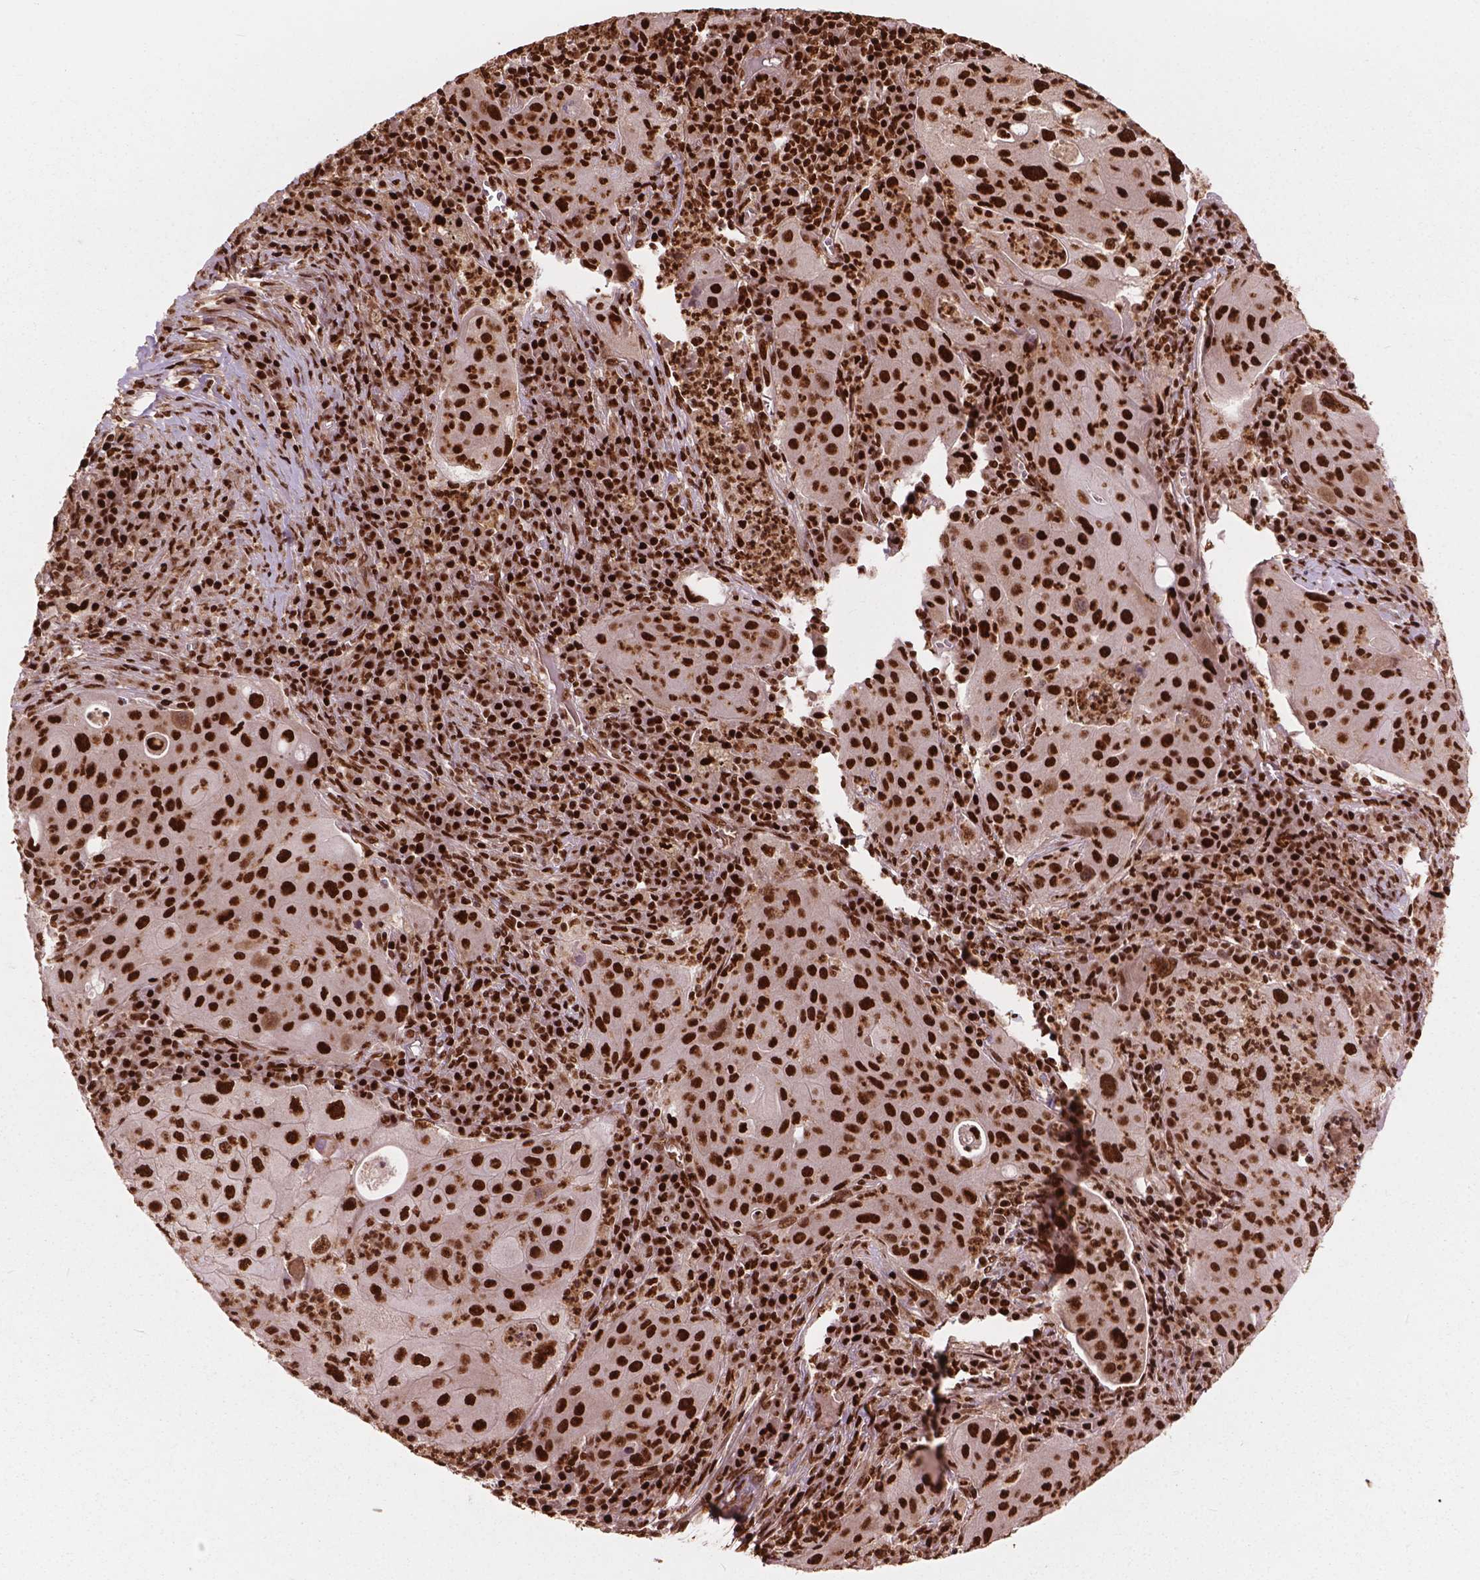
{"staining": {"intensity": "strong", "quantity": ">75%", "location": "nuclear"}, "tissue": "lung cancer", "cell_type": "Tumor cells", "image_type": "cancer", "snomed": [{"axis": "morphology", "description": "Squamous cell carcinoma, NOS"}, {"axis": "topography", "description": "Lung"}], "caption": "Lung cancer (squamous cell carcinoma) tissue shows strong nuclear expression in about >75% of tumor cells, visualized by immunohistochemistry.", "gene": "ANP32B", "patient": {"sex": "female", "age": 59}}